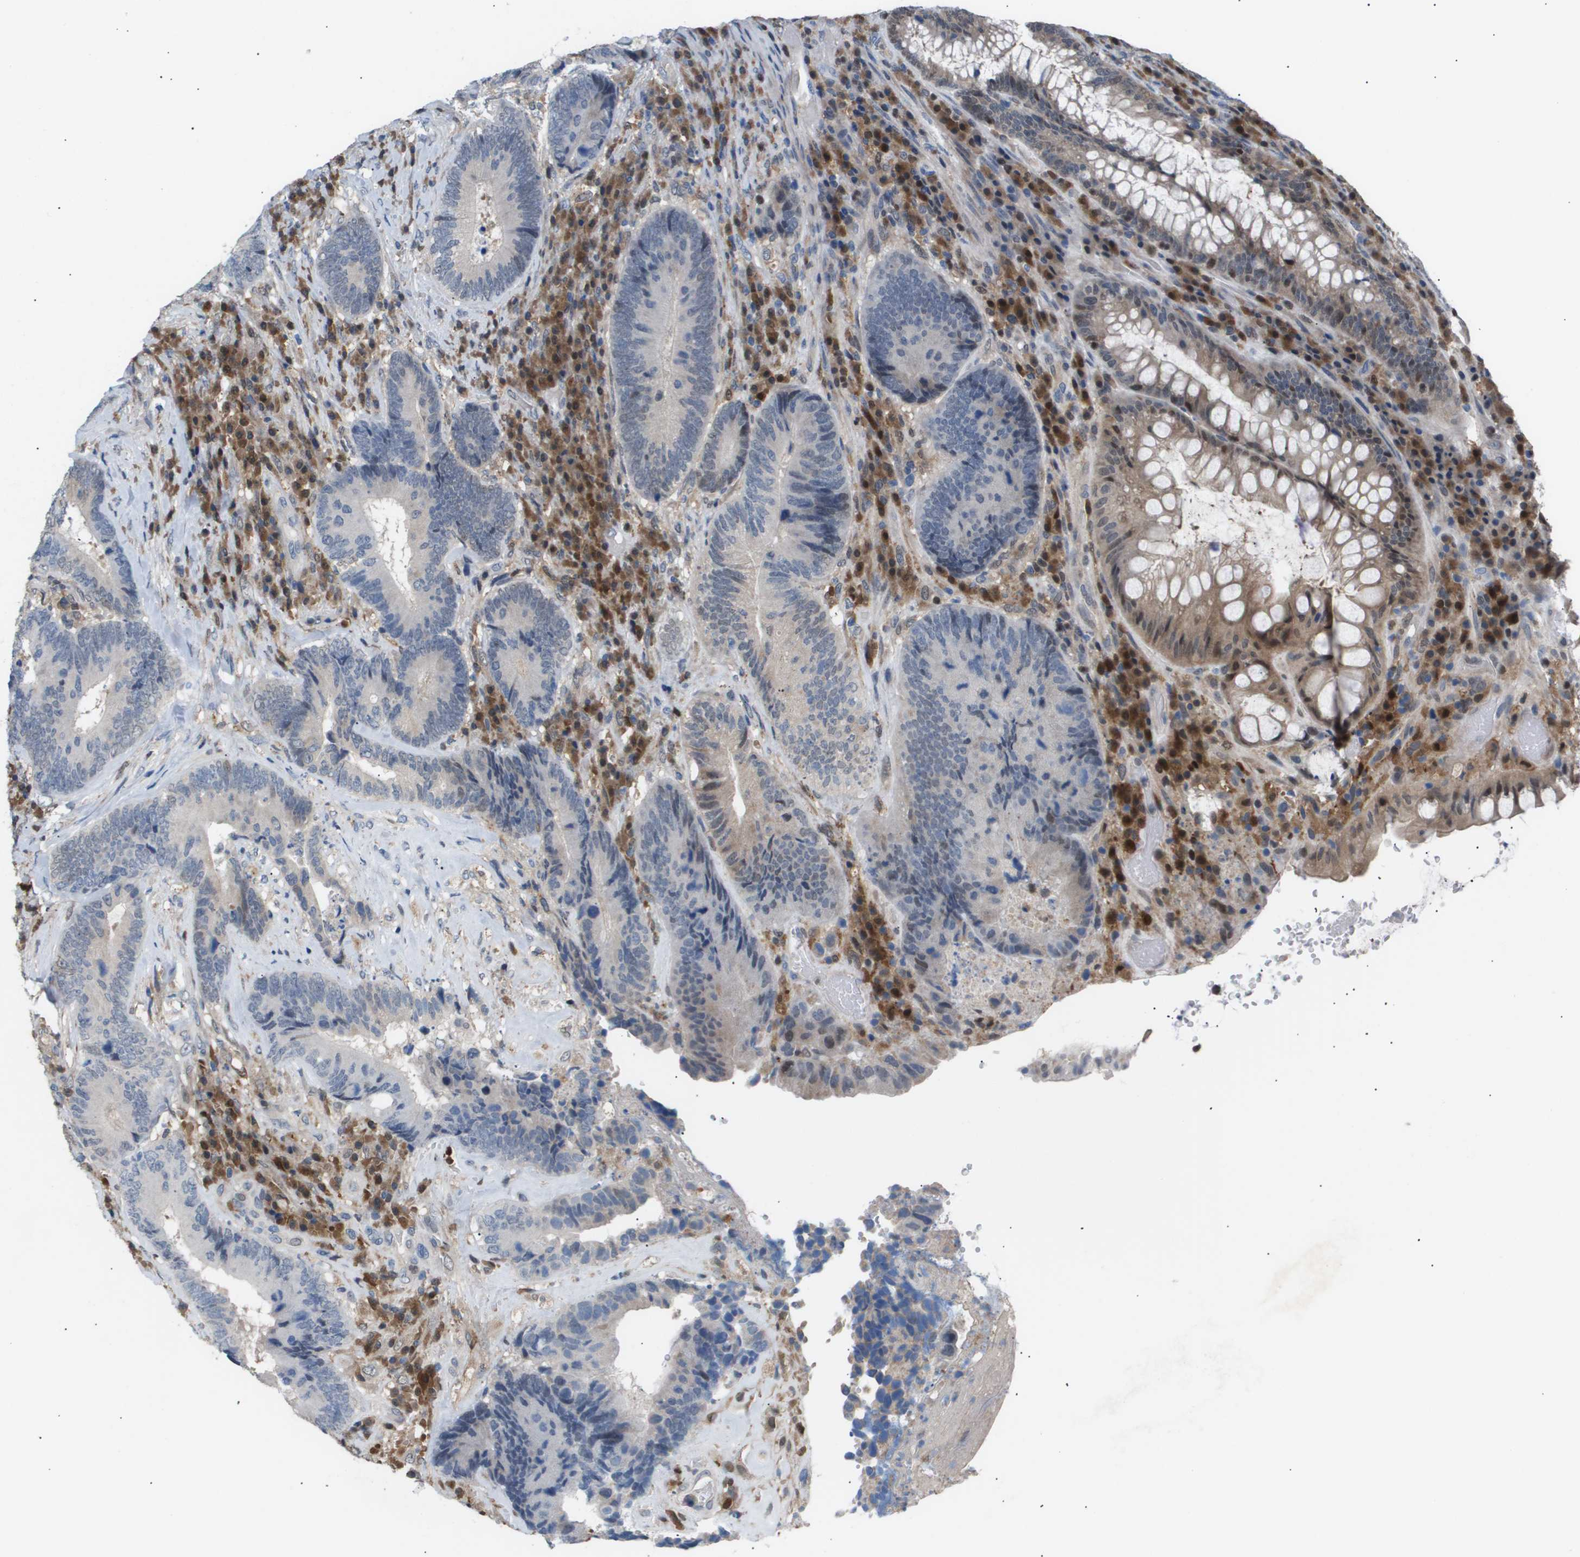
{"staining": {"intensity": "weak", "quantity": "<25%", "location": "cytoplasmic/membranous,nuclear"}, "tissue": "colorectal cancer", "cell_type": "Tumor cells", "image_type": "cancer", "snomed": [{"axis": "morphology", "description": "Adenocarcinoma, NOS"}, {"axis": "topography", "description": "Rectum"}], "caption": "There is no significant positivity in tumor cells of colorectal adenocarcinoma. Brightfield microscopy of IHC stained with DAB (3,3'-diaminobenzidine) (brown) and hematoxylin (blue), captured at high magnification.", "gene": "AKR1A1", "patient": {"sex": "female", "age": 89}}